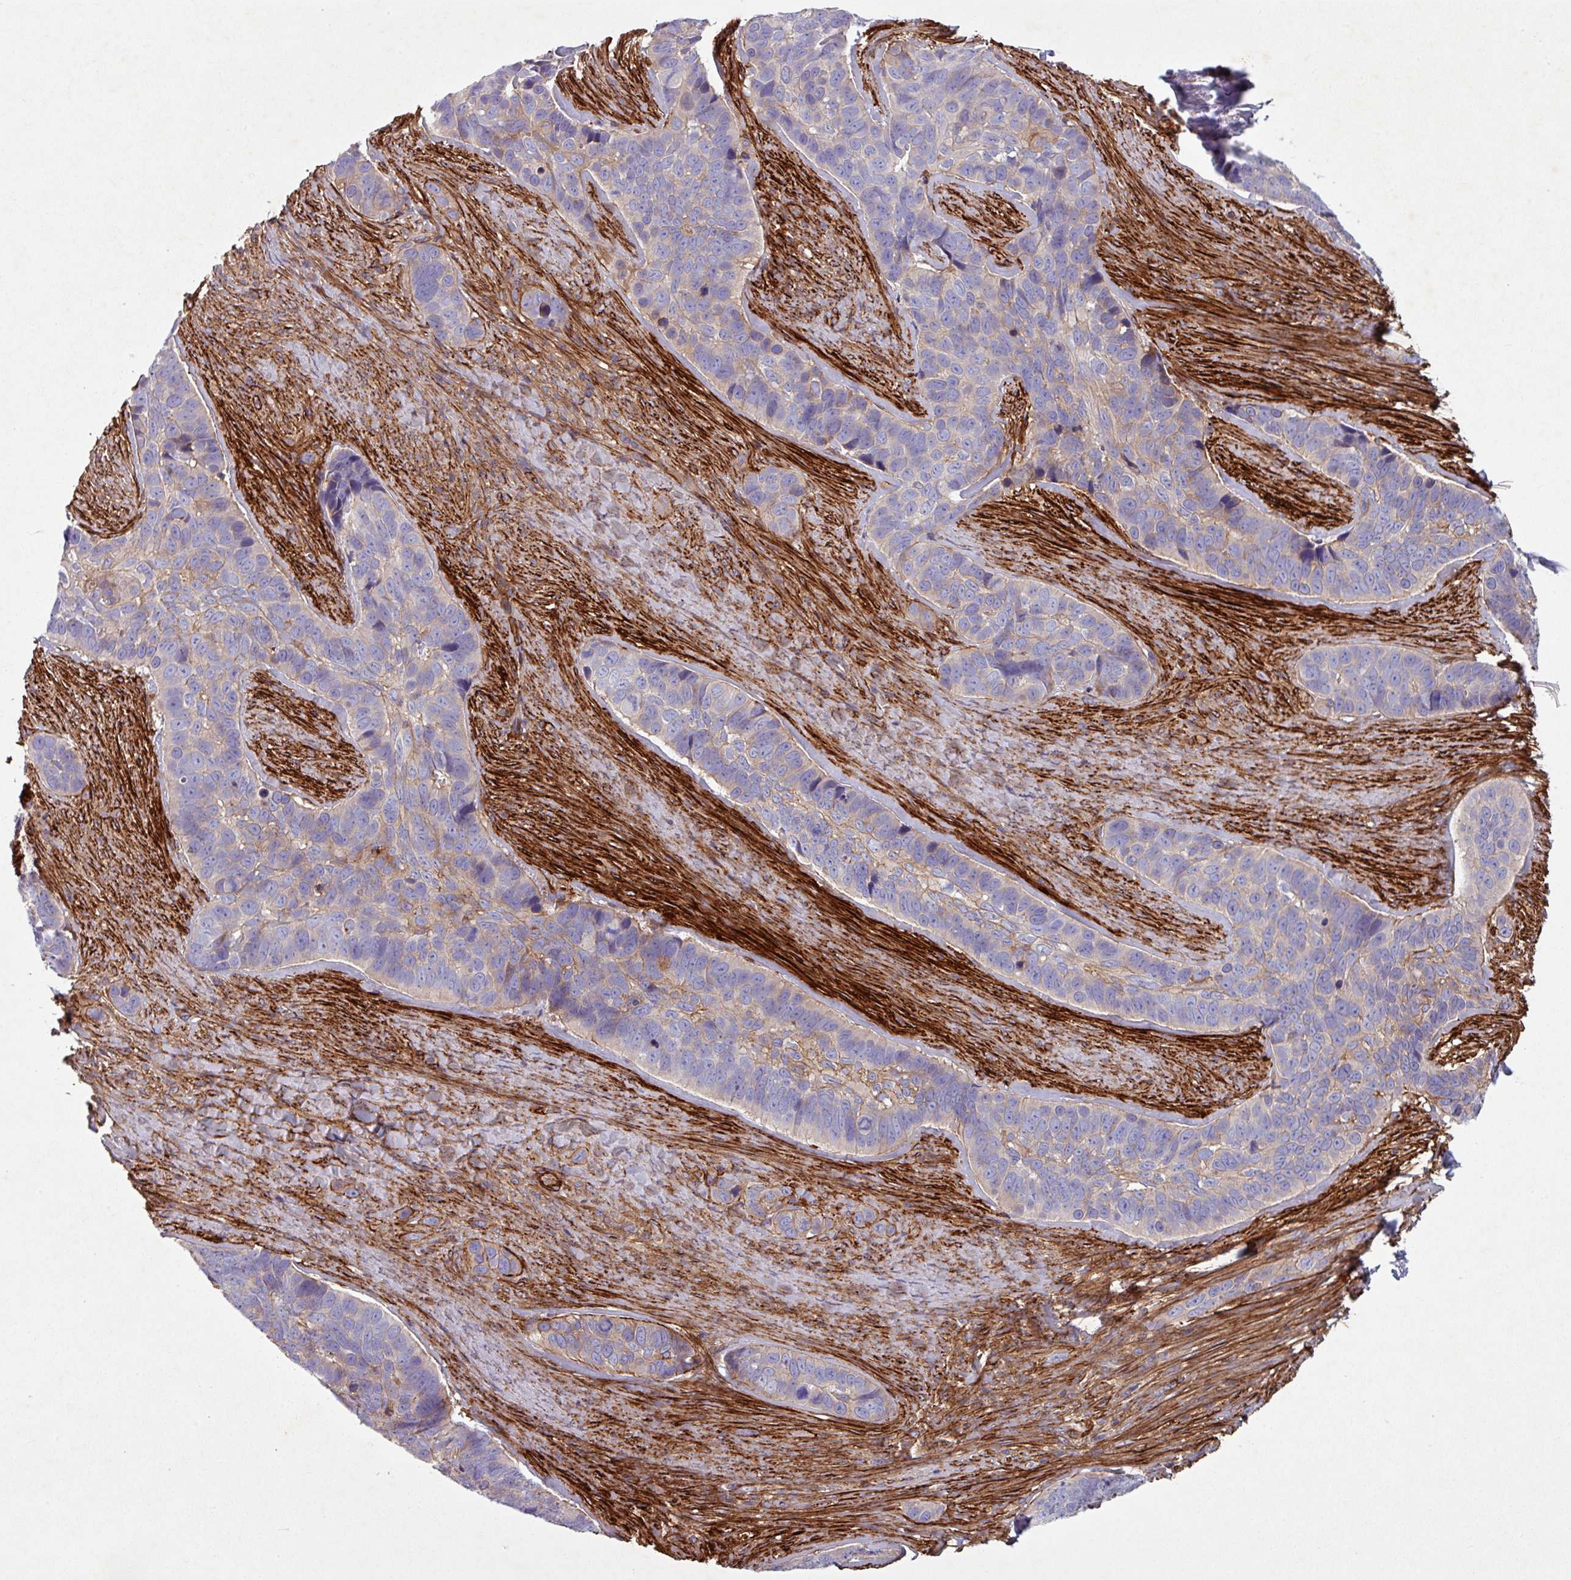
{"staining": {"intensity": "weak", "quantity": "25%-75%", "location": "cytoplasmic/membranous"}, "tissue": "skin cancer", "cell_type": "Tumor cells", "image_type": "cancer", "snomed": [{"axis": "morphology", "description": "Basal cell carcinoma"}, {"axis": "topography", "description": "Skin"}], "caption": "The histopathology image exhibits staining of skin cancer (basal cell carcinoma), revealing weak cytoplasmic/membranous protein expression (brown color) within tumor cells. Using DAB (3,3'-diaminobenzidine) (brown) and hematoxylin (blue) stains, captured at high magnification using brightfield microscopy.", "gene": "ATP2C2", "patient": {"sex": "female", "age": 82}}